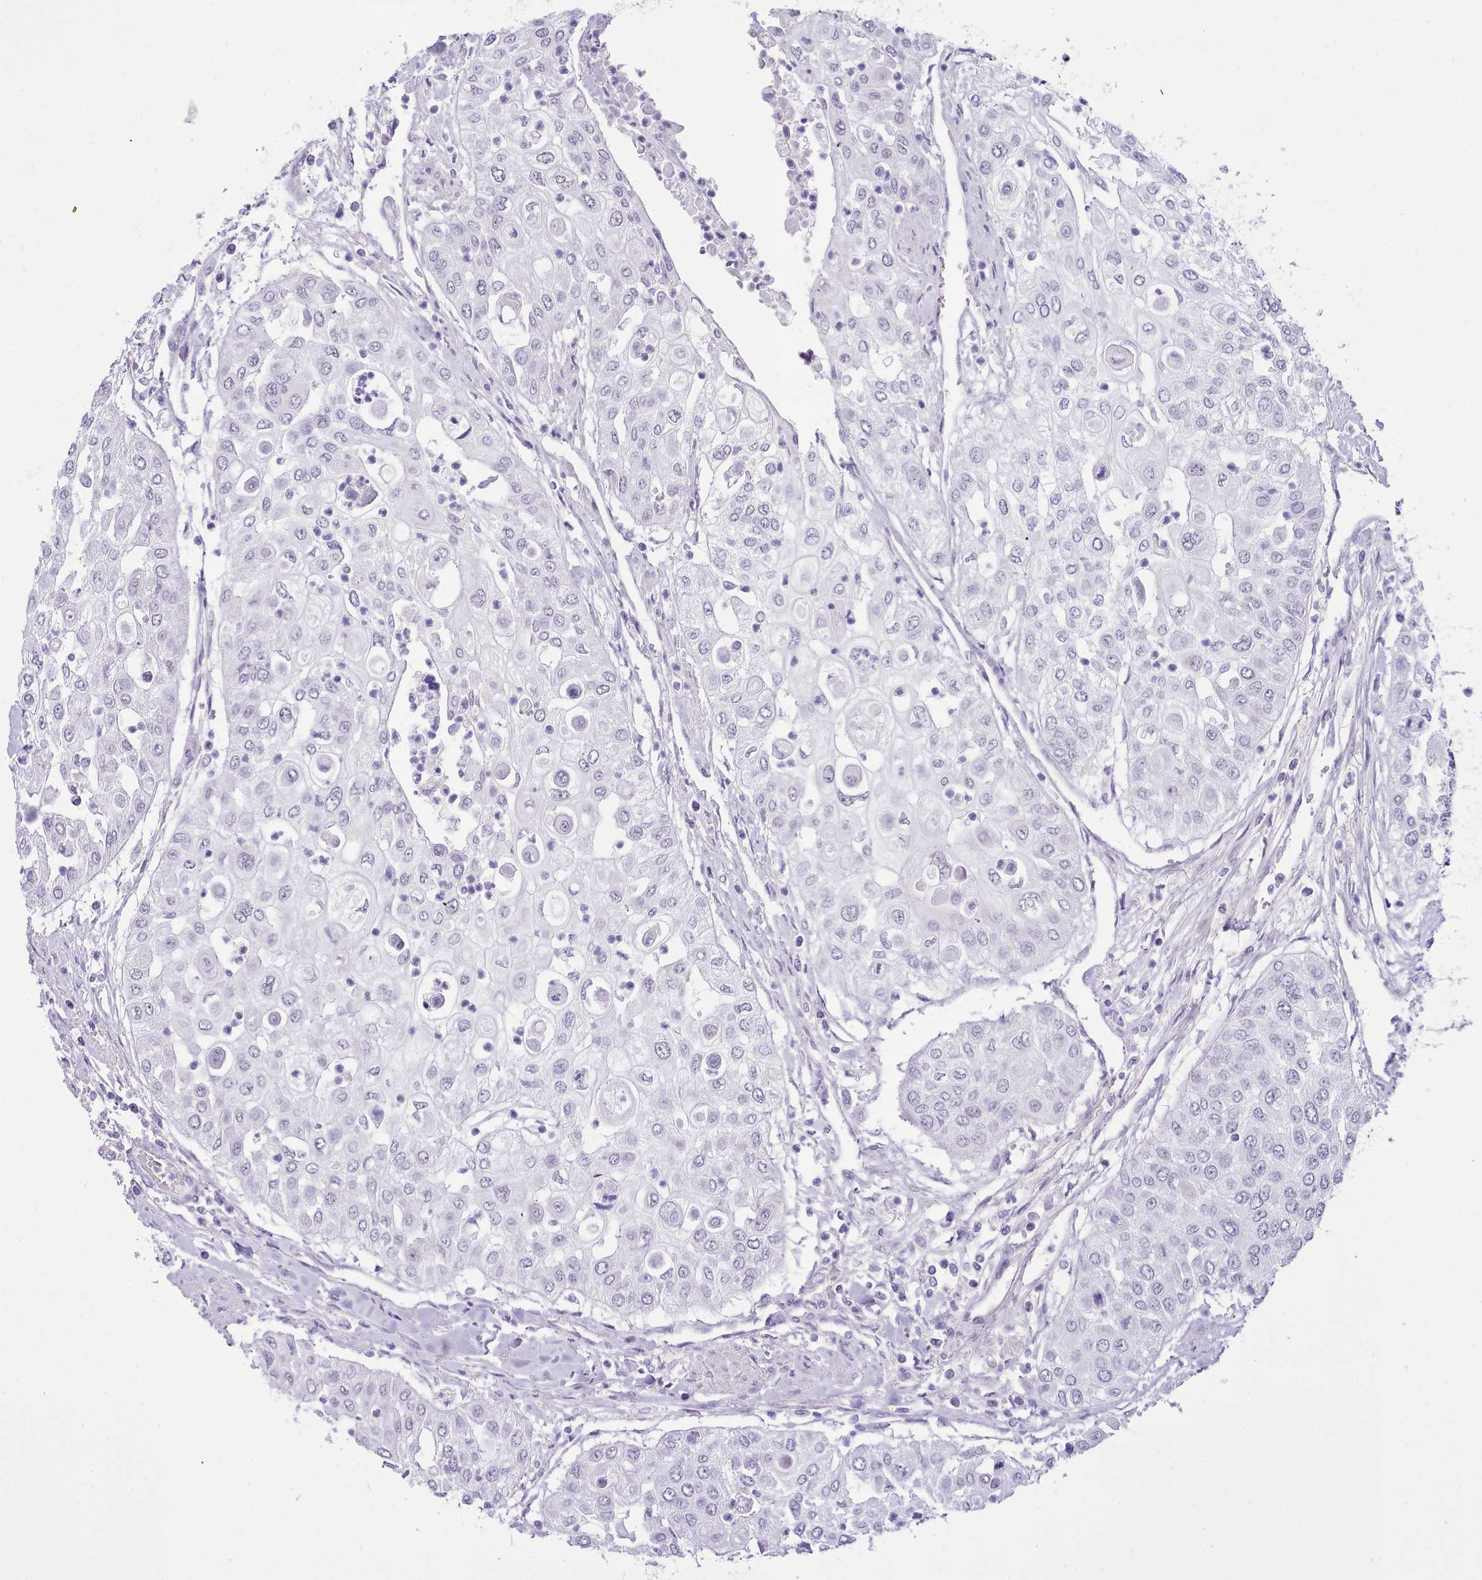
{"staining": {"intensity": "negative", "quantity": "none", "location": "none"}, "tissue": "urothelial cancer", "cell_type": "Tumor cells", "image_type": "cancer", "snomed": [{"axis": "morphology", "description": "Urothelial carcinoma, High grade"}, {"axis": "topography", "description": "Urinary bladder"}], "caption": "Immunohistochemical staining of human urothelial carcinoma (high-grade) reveals no significant positivity in tumor cells.", "gene": "LRRC37A", "patient": {"sex": "female", "age": 79}}